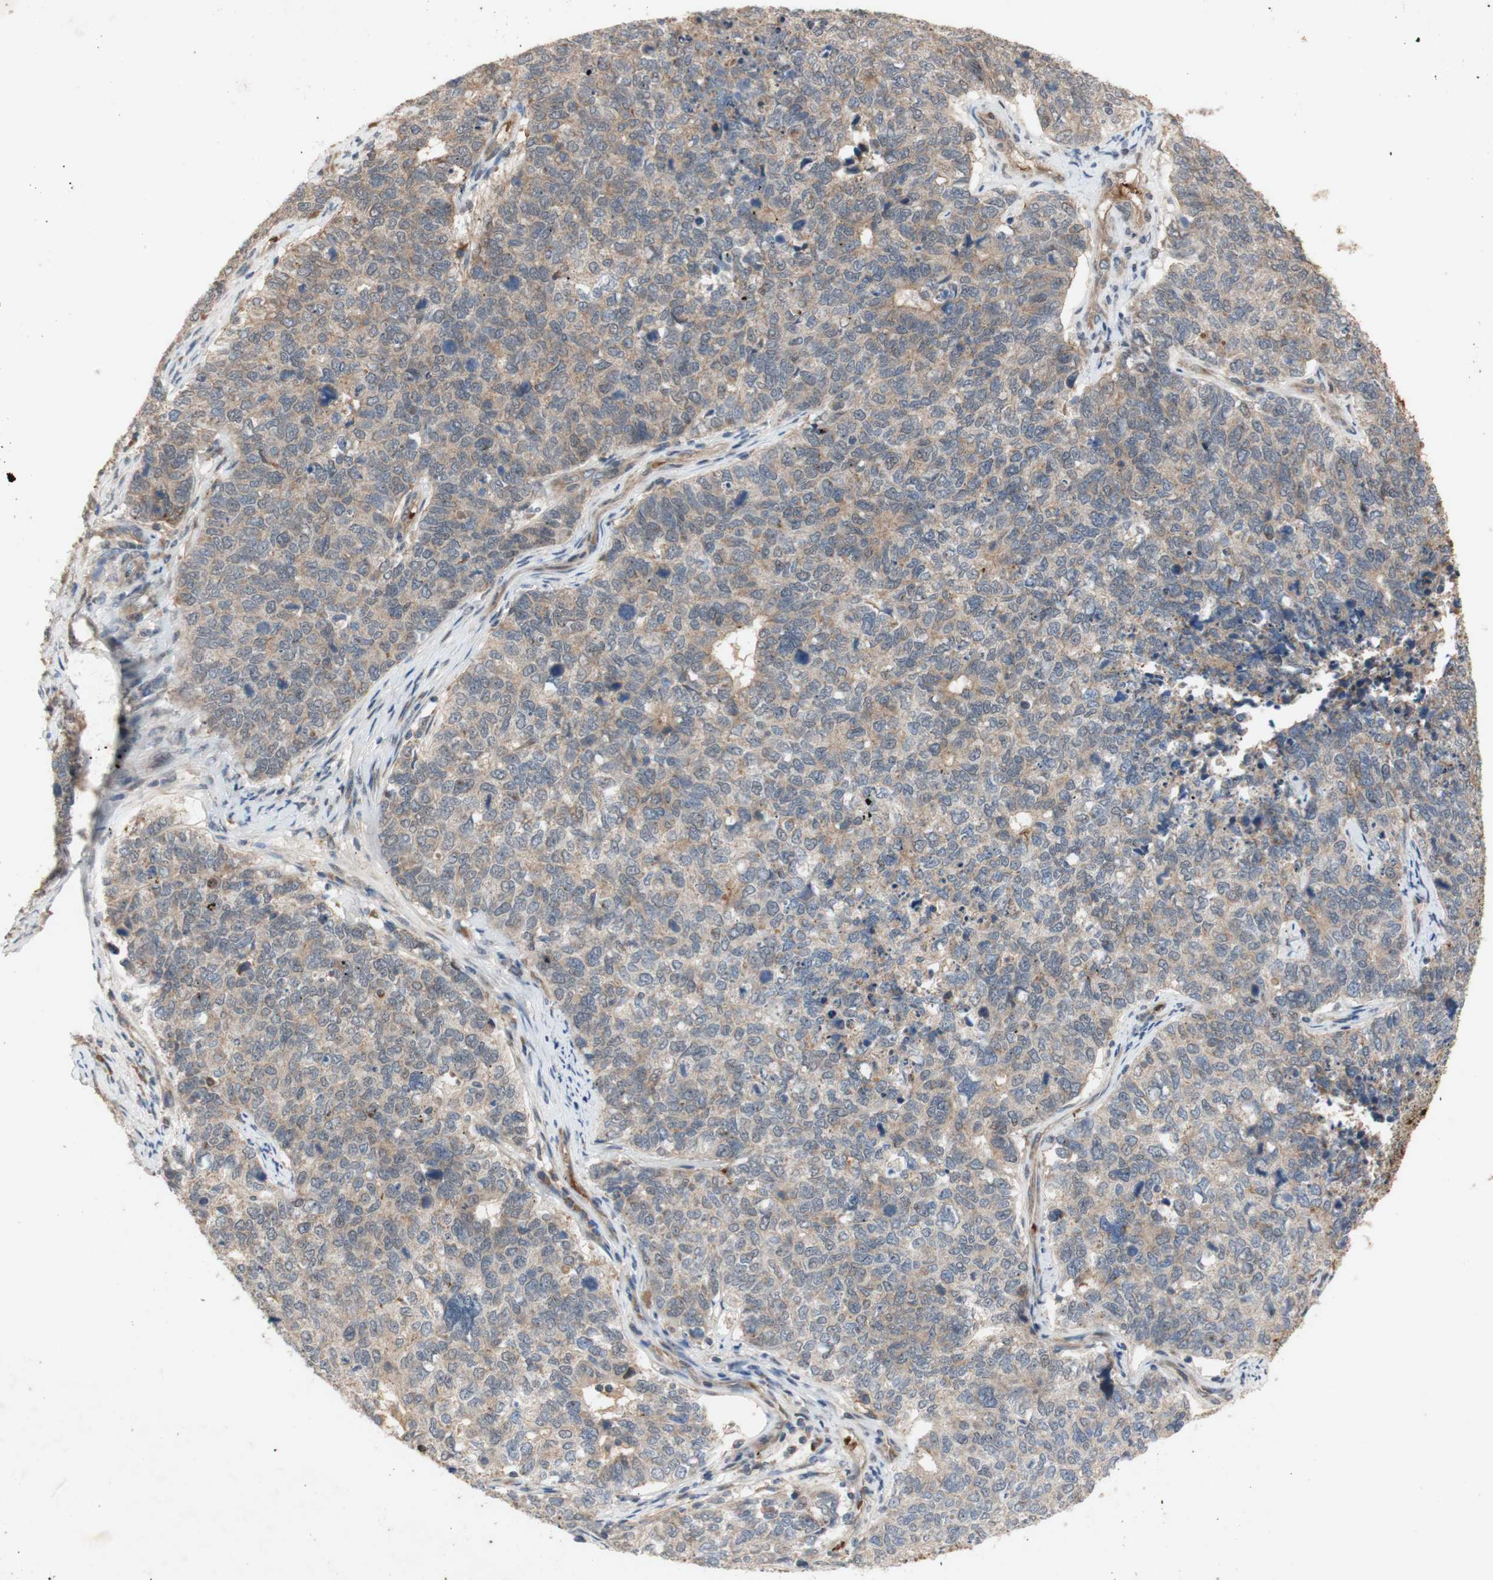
{"staining": {"intensity": "weak", "quantity": ">75%", "location": "cytoplasmic/membranous"}, "tissue": "cervical cancer", "cell_type": "Tumor cells", "image_type": "cancer", "snomed": [{"axis": "morphology", "description": "Squamous cell carcinoma, NOS"}, {"axis": "topography", "description": "Cervix"}], "caption": "Immunohistochemical staining of cervical cancer exhibits low levels of weak cytoplasmic/membranous protein expression in about >75% of tumor cells.", "gene": "PKN1", "patient": {"sex": "female", "age": 63}}